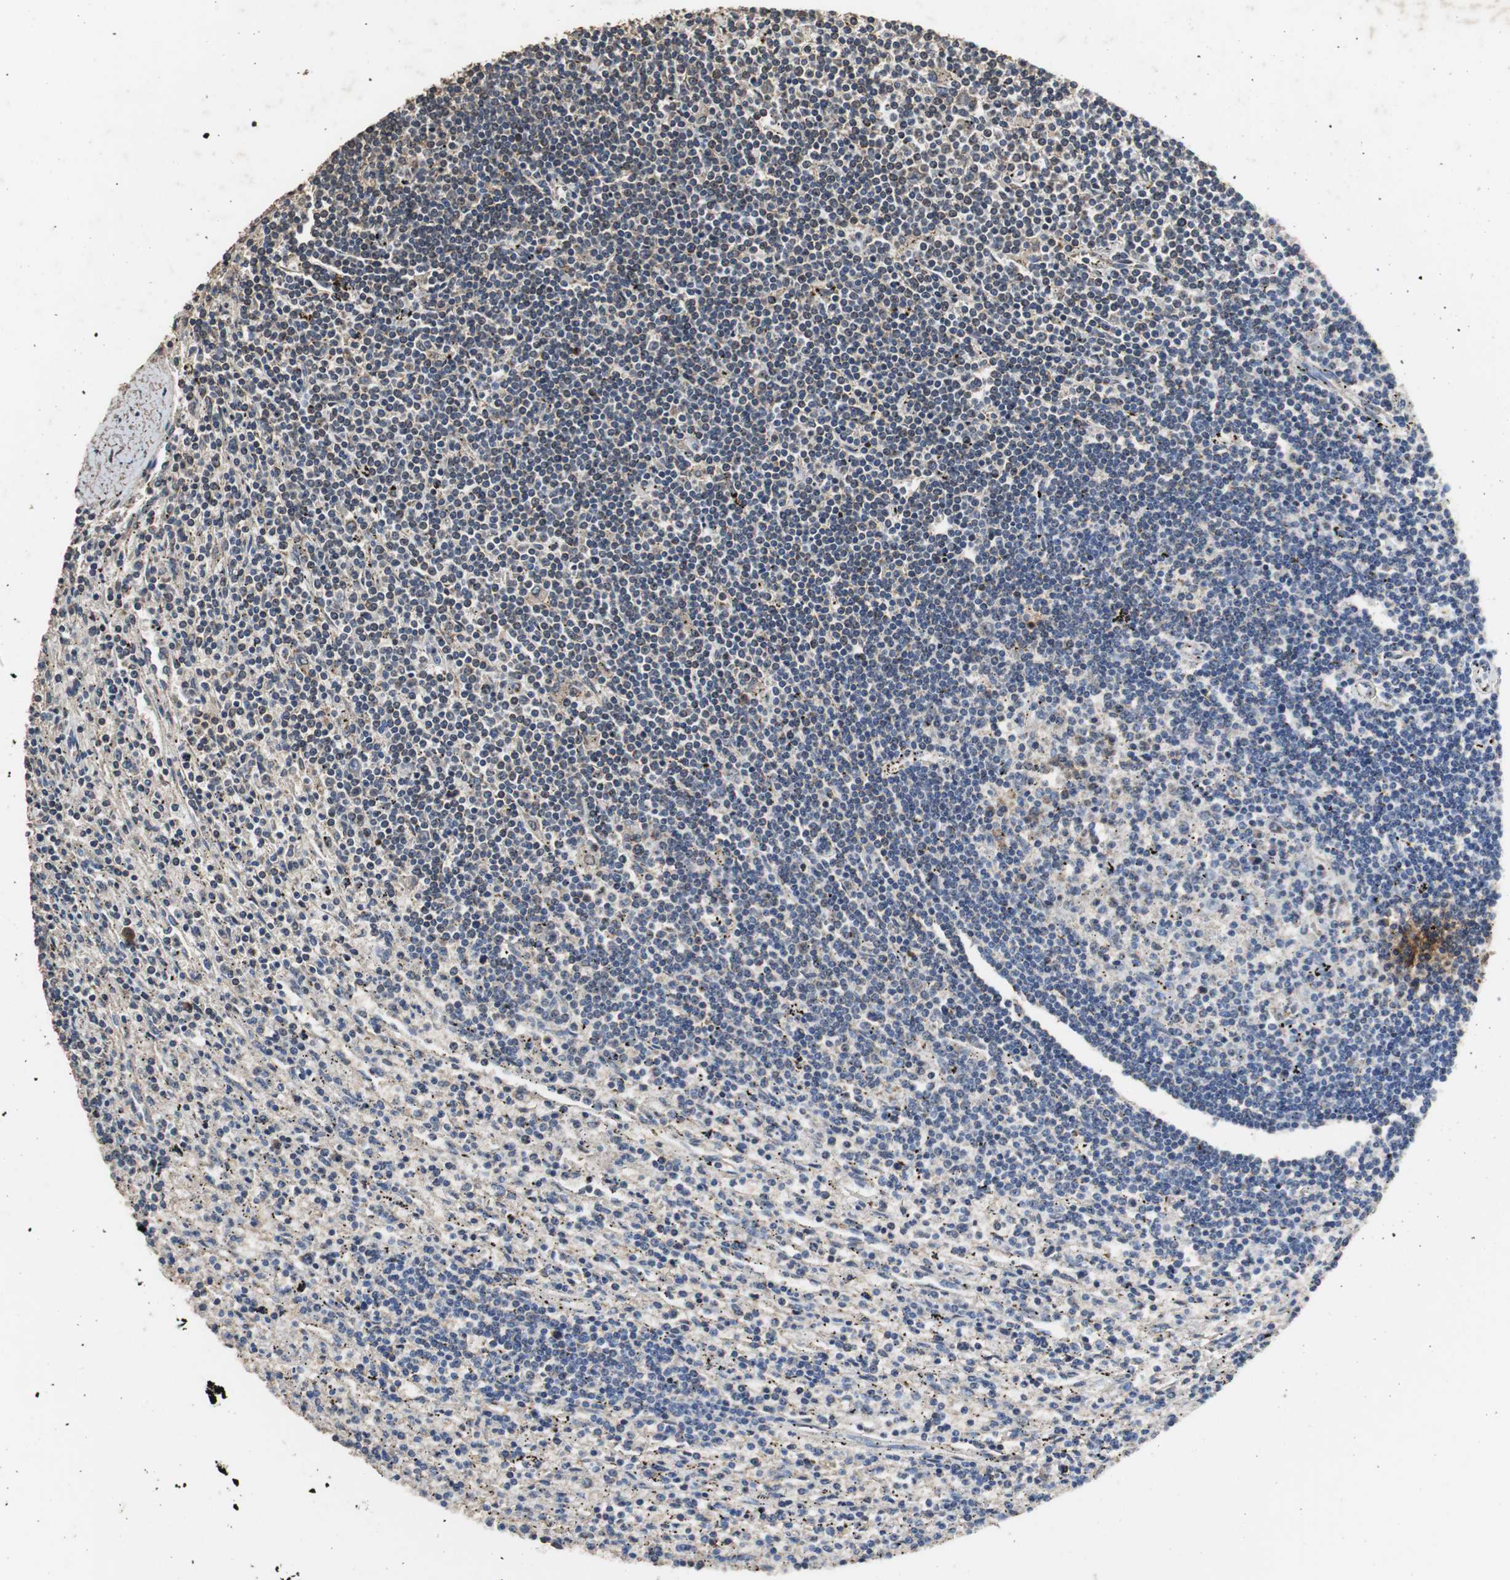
{"staining": {"intensity": "negative", "quantity": "none", "location": "none"}, "tissue": "lymphoma", "cell_type": "Tumor cells", "image_type": "cancer", "snomed": [{"axis": "morphology", "description": "Malignant lymphoma, non-Hodgkin's type, Low grade"}, {"axis": "topography", "description": "Spleen"}], "caption": "A high-resolution histopathology image shows IHC staining of low-grade malignant lymphoma, non-Hodgkin's type, which exhibits no significant positivity in tumor cells.", "gene": "NNT", "patient": {"sex": "male", "age": 76}}